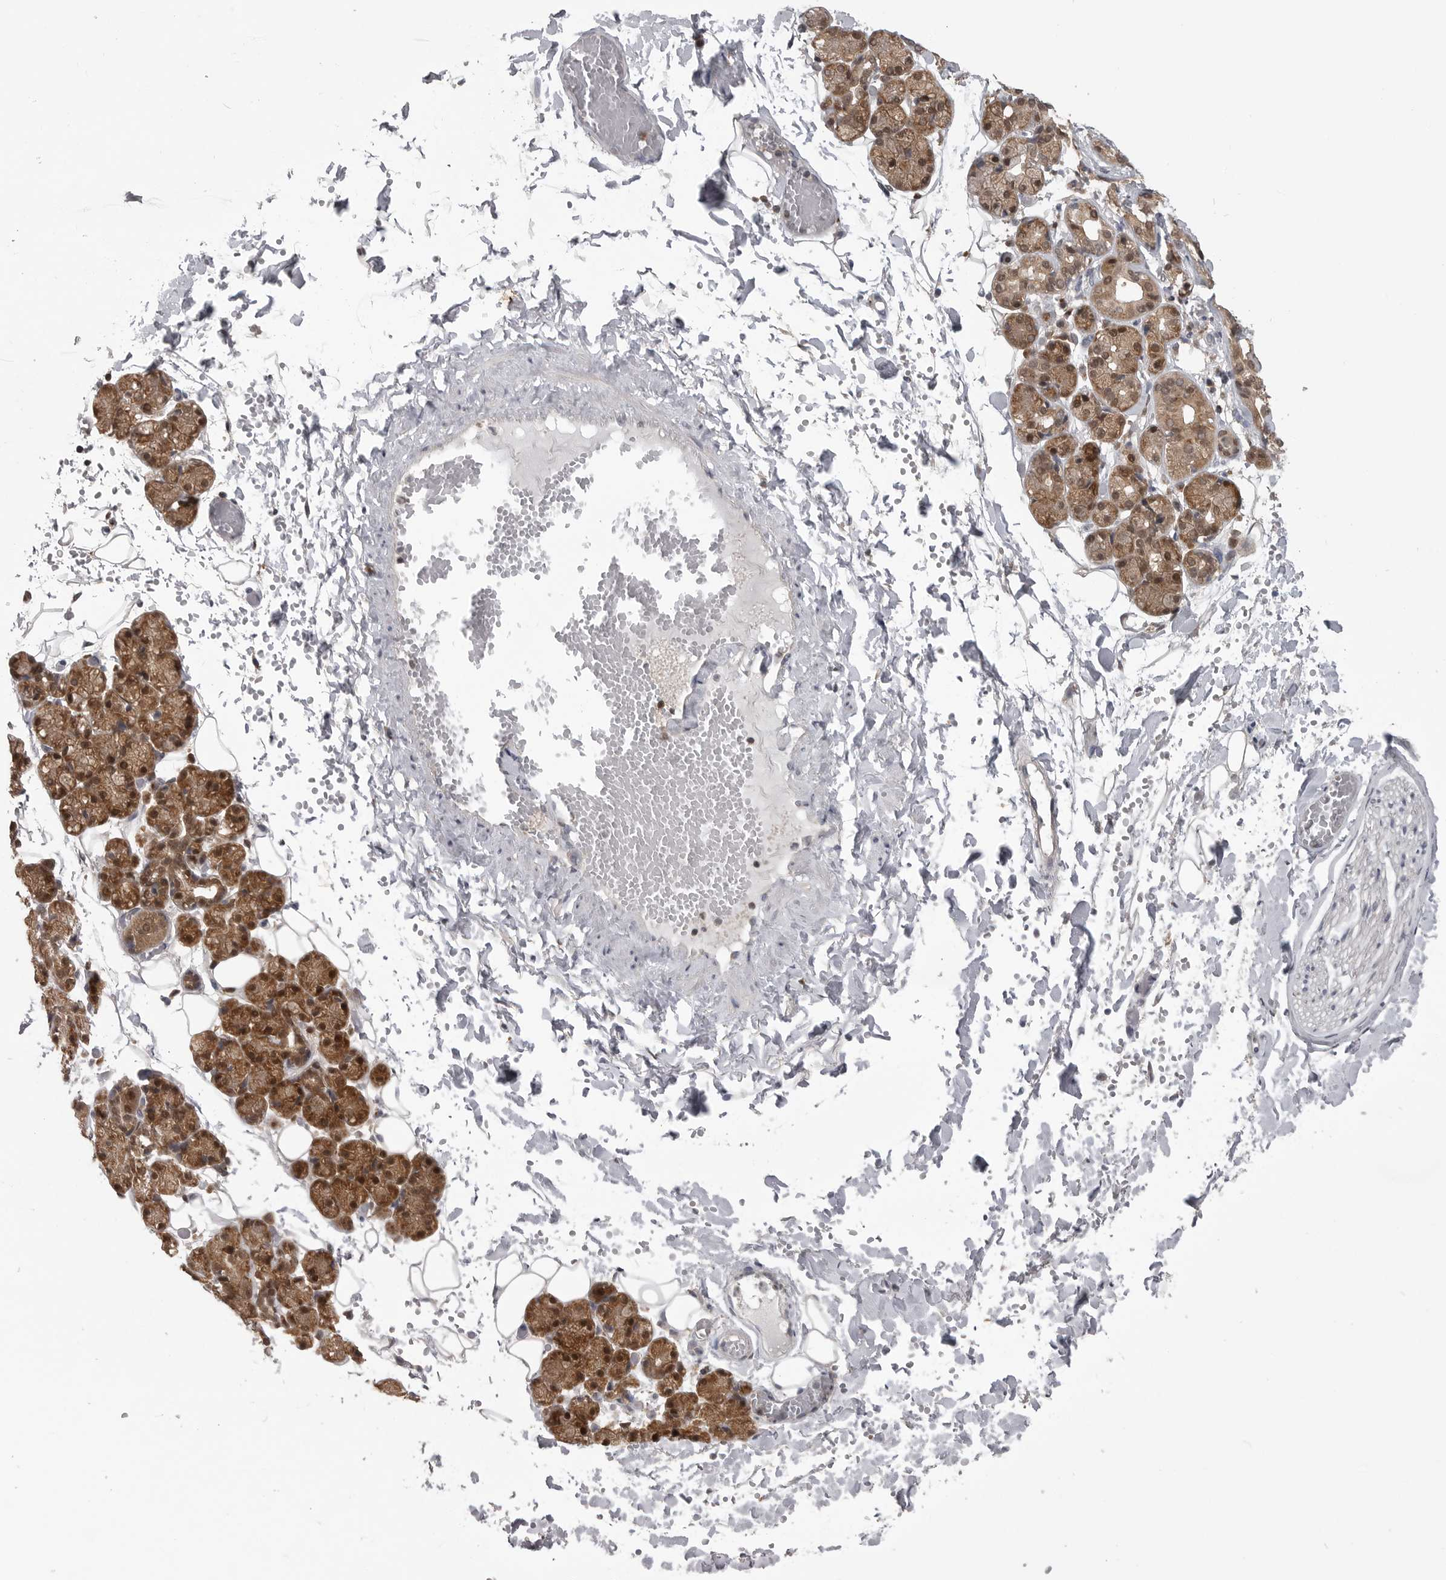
{"staining": {"intensity": "moderate", "quantity": ">75%", "location": "cytoplasmic/membranous,nuclear"}, "tissue": "salivary gland", "cell_type": "Glandular cells", "image_type": "normal", "snomed": [{"axis": "morphology", "description": "Normal tissue, NOS"}, {"axis": "topography", "description": "Salivary gland"}], "caption": "Immunohistochemistry (IHC) of benign human salivary gland demonstrates medium levels of moderate cytoplasmic/membranous,nuclear staining in approximately >75% of glandular cells. (DAB IHC, brown staining for protein, blue staining for nuclei).", "gene": "MAPK13", "patient": {"sex": "male", "age": 63}}